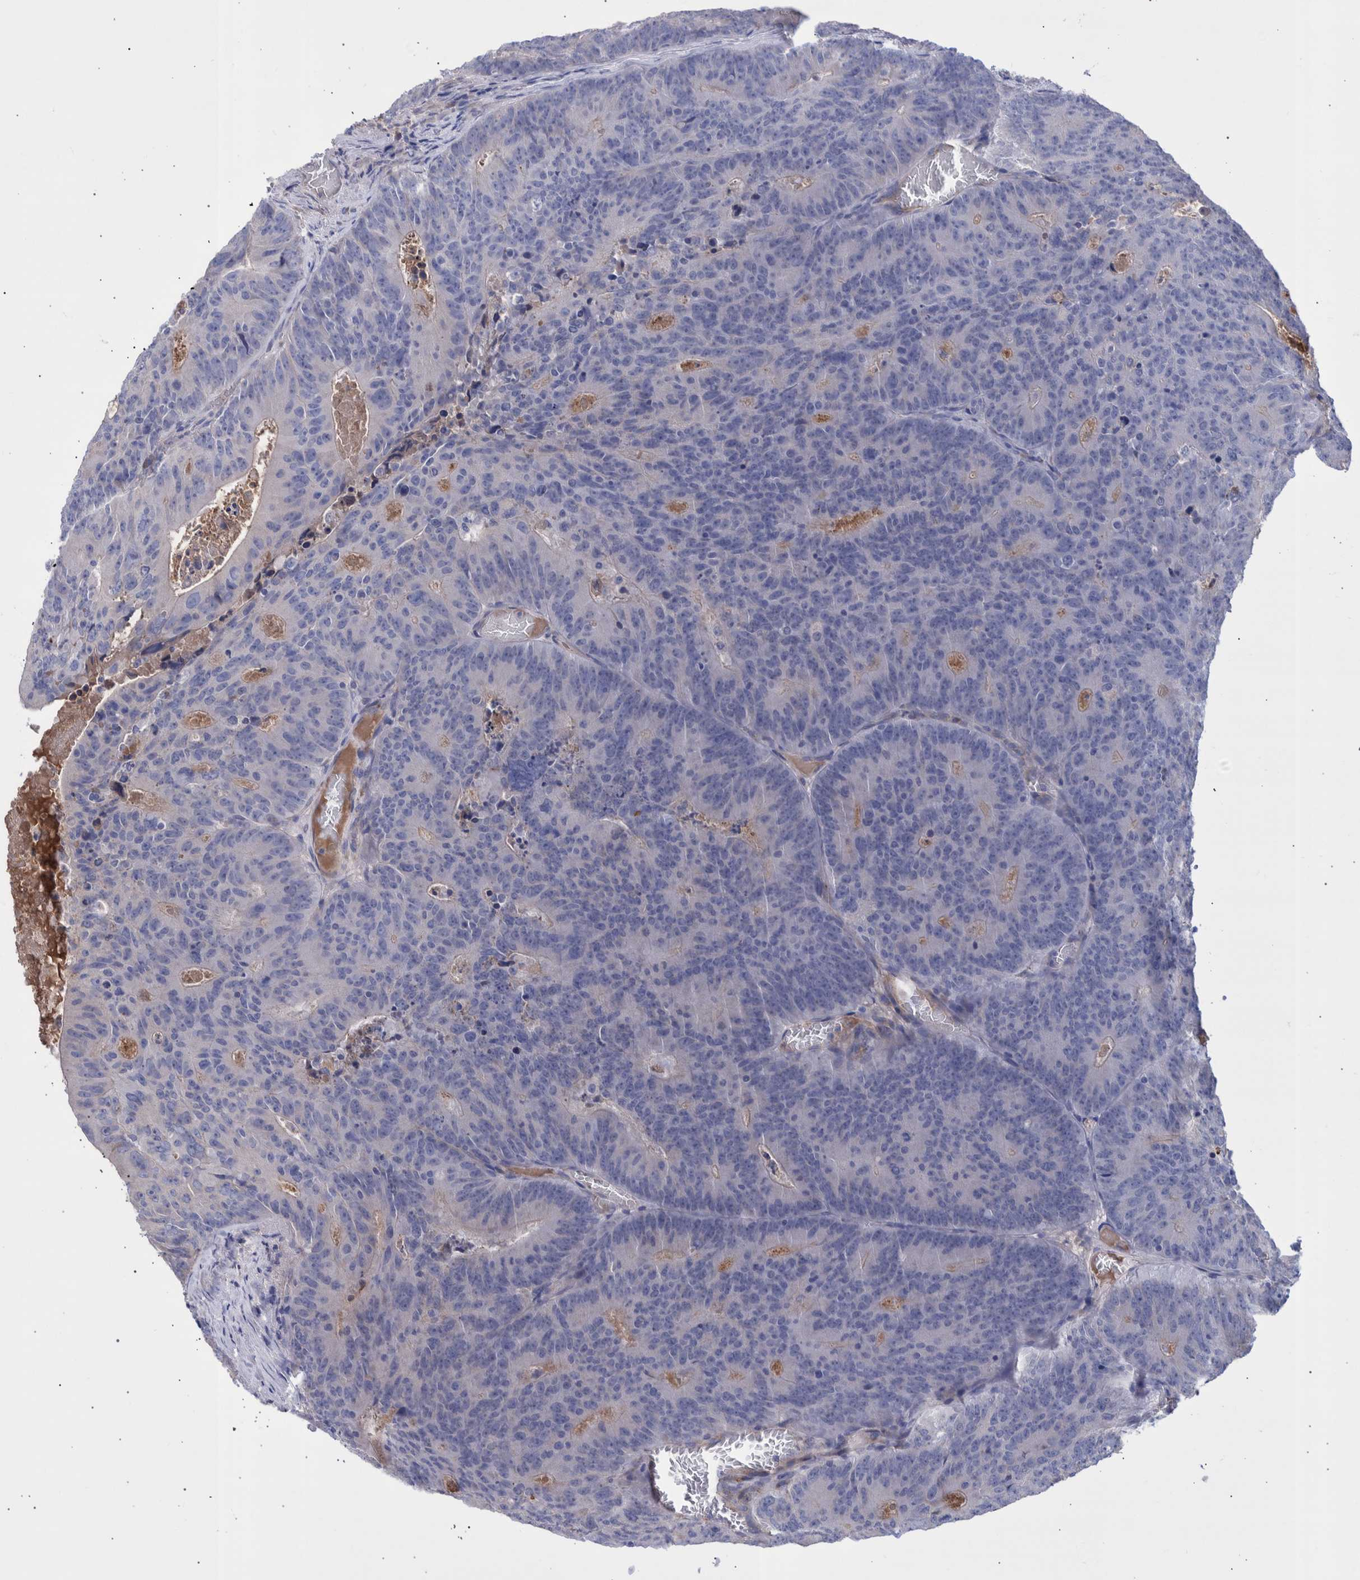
{"staining": {"intensity": "negative", "quantity": "none", "location": "none"}, "tissue": "colorectal cancer", "cell_type": "Tumor cells", "image_type": "cancer", "snomed": [{"axis": "morphology", "description": "Adenocarcinoma, NOS"}, {"axis": "topography", "description": "Colon"}], "caption": "Colorectal adenocarcinoma was stained to show a protein in brown. There is no significant staining in tumor cells. (IHC, brightfield microscopy, high magnification).", "gene": "DLL4", "patient": {"sex": "male", "age": 87}}